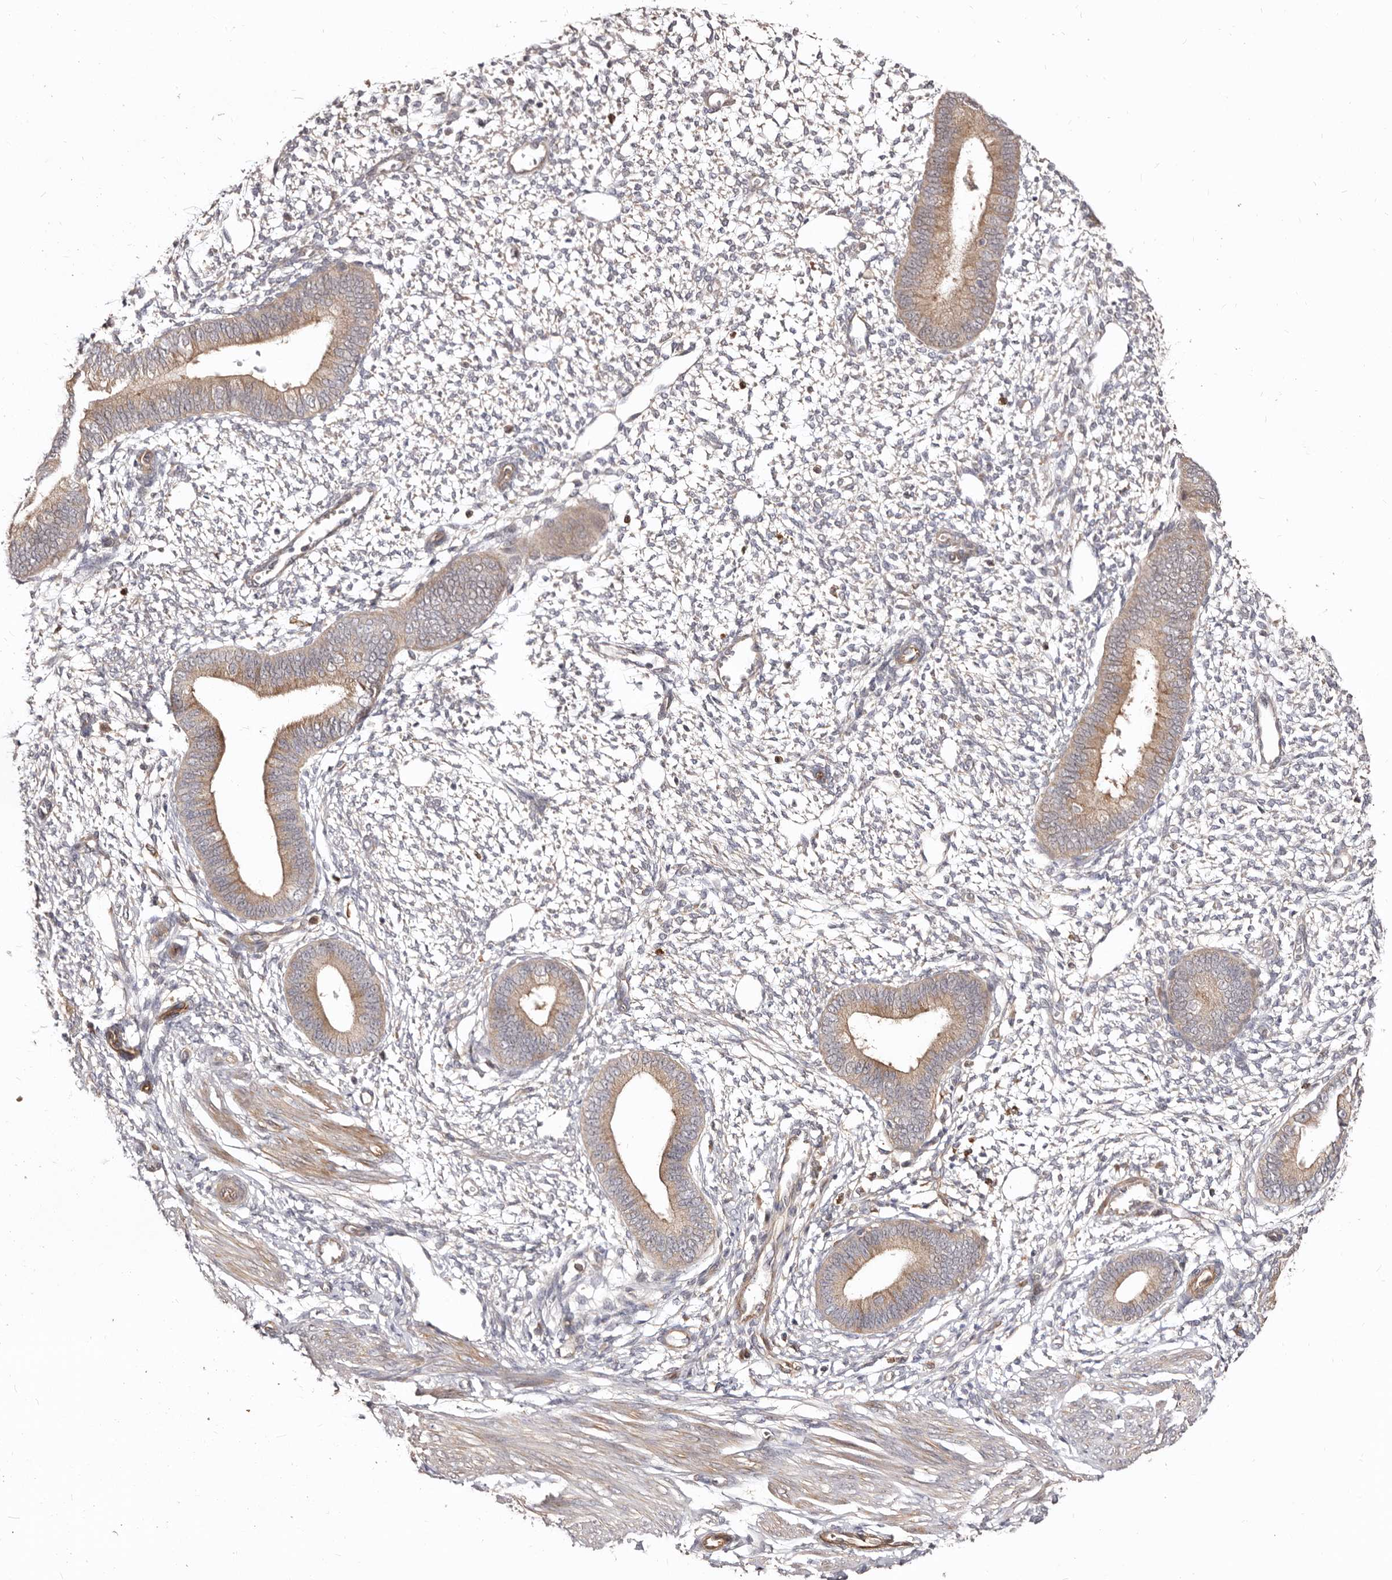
{"staining": {"intensity": "negative", "quantity": "none", "location": "none"}, "tissue": "endometrium", "cell_type": "Cells in endometrial stroma", "image_type": "normal", "snomed": [{"axis": "morphology", "description": "Normal tissue, NOS"}, {"axis": "topography", "description": "Endometrium"}], "caption": "Immunohistochemical staining of unremarkable endometrium reveals no significant staining in cells in endometrial stroma. Nuclei are stained in blue.", "gene": "GPATCH4", "patient": {"sex": "female", "age": 46}}